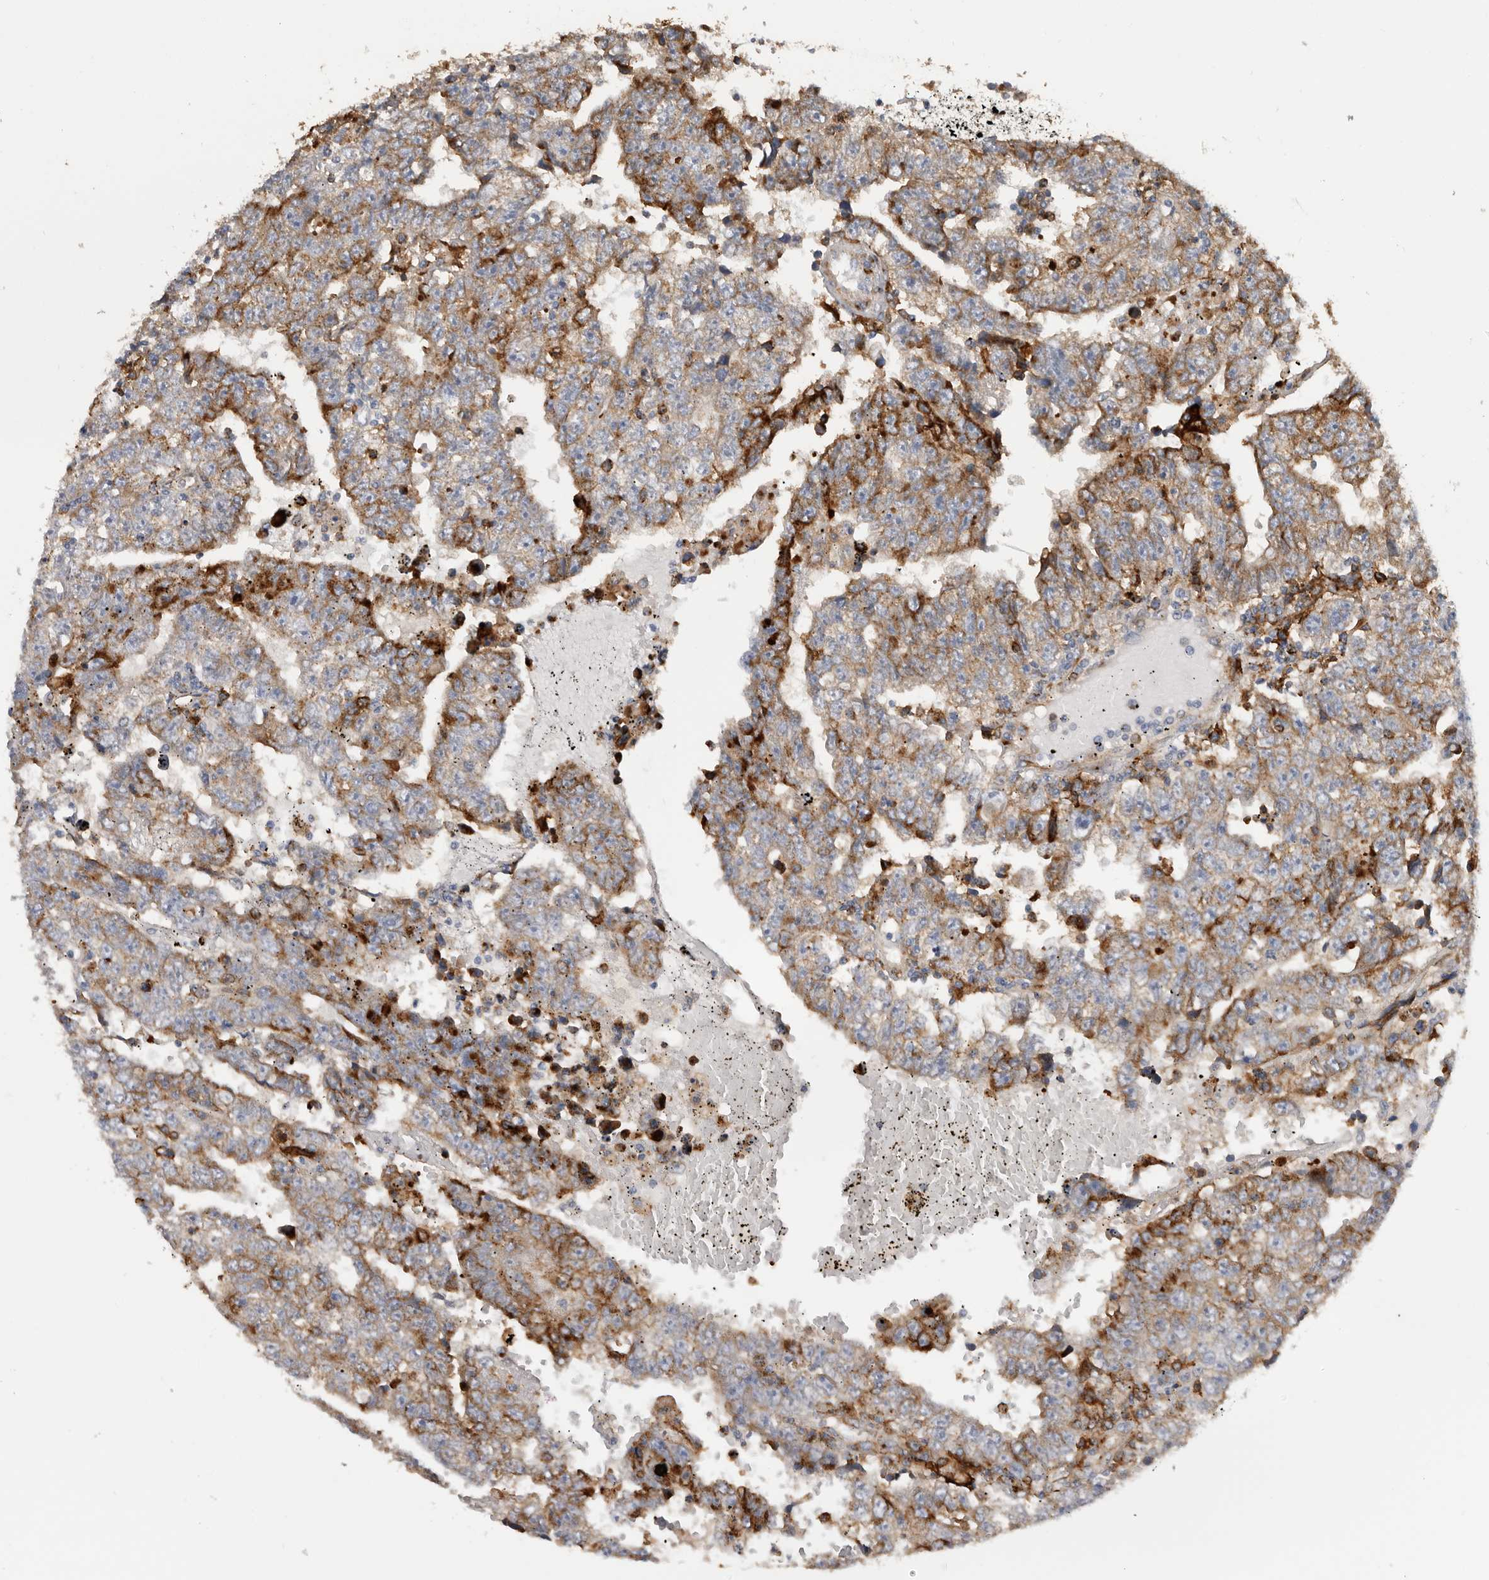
{"staining": {"intensity": "moderate", "quantity": ">75%", "location": "cytoplasmic/membranous"}, "tissue": "testis cancer", "cell_type": "Tumor cells", "image_type": "cancer", "snomed": [{"axis": "morphology", "description": "Carcinoma, Embryonal, NOS"}, {"axis": "topography", "description": "Testis"}], "caption": "Immunohistochemistry photomicrograph of neoplastic tissue: embryonal carcinoma (testis) stained using IHC shows medium levels of moderate protein expression localized specifically in the cytoplasmic/membranous of tumor cells, appearing as a cytoplasmic/membranous brown color.", "gene": "TFRC", "patient": {"sex": "male", "age": 25}}